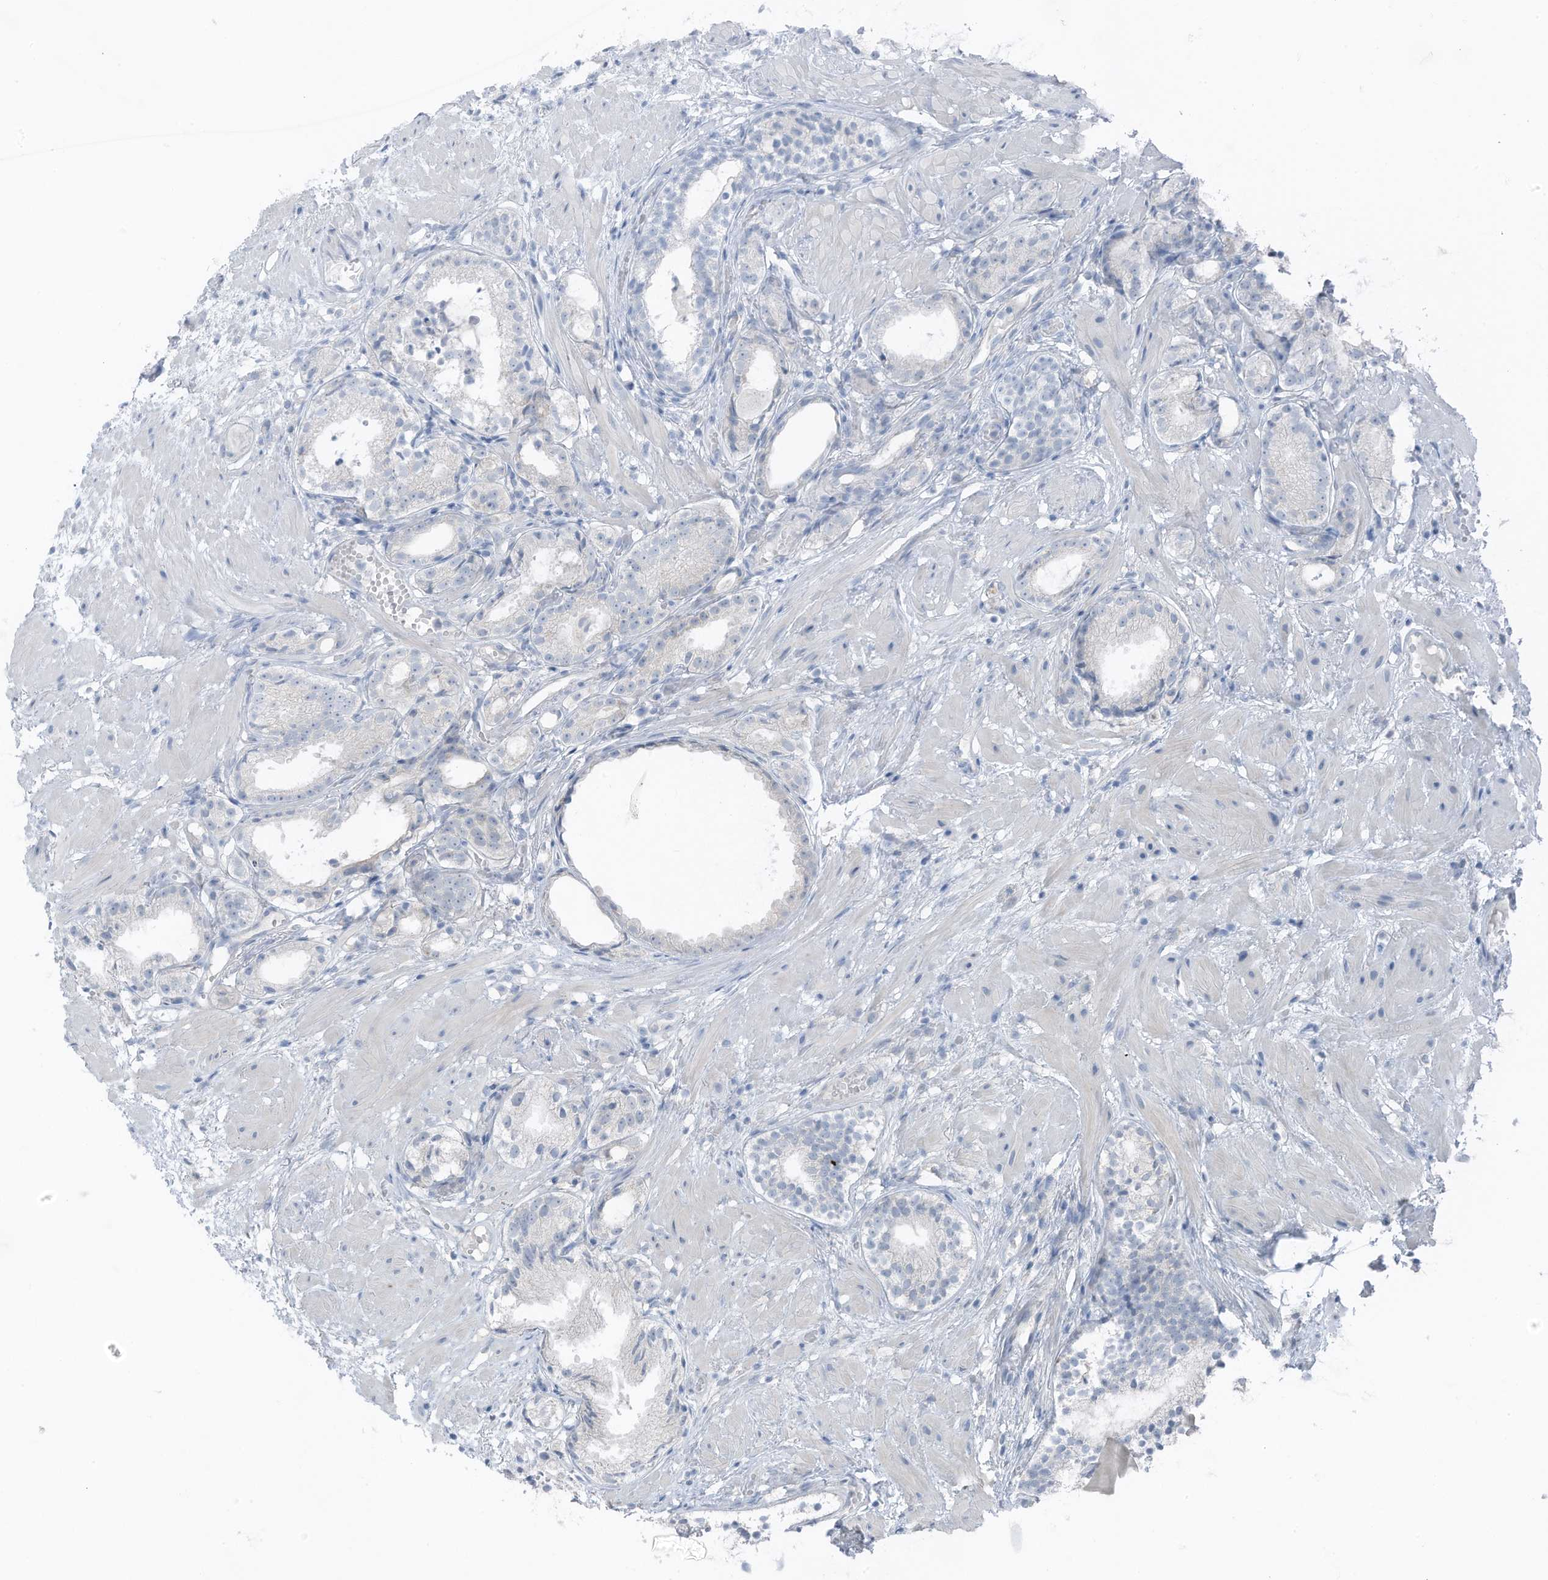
{"staining": {"intensity": "negative", "quantity": "none", "location": "none"}, "tissue": "prostate cancer", "cell_type": "Tumor cells", "image_type": "cancer", "snomed": [{"axis": "morphology", "description": "Adenocarcinoma, Low grade"}, {"axis": "topography", "description": "Prostate"}], "caption": "This is a image of IHC staining of prostate cancer, which shows no expression in tumor cells. (Brightfield microscopy of DAB (3,3'-diaminobenzidine) immunohistochemistry at high magnification).", "gene": "ARHGEF33", "patient": {"sex": "male", "age": 88}}